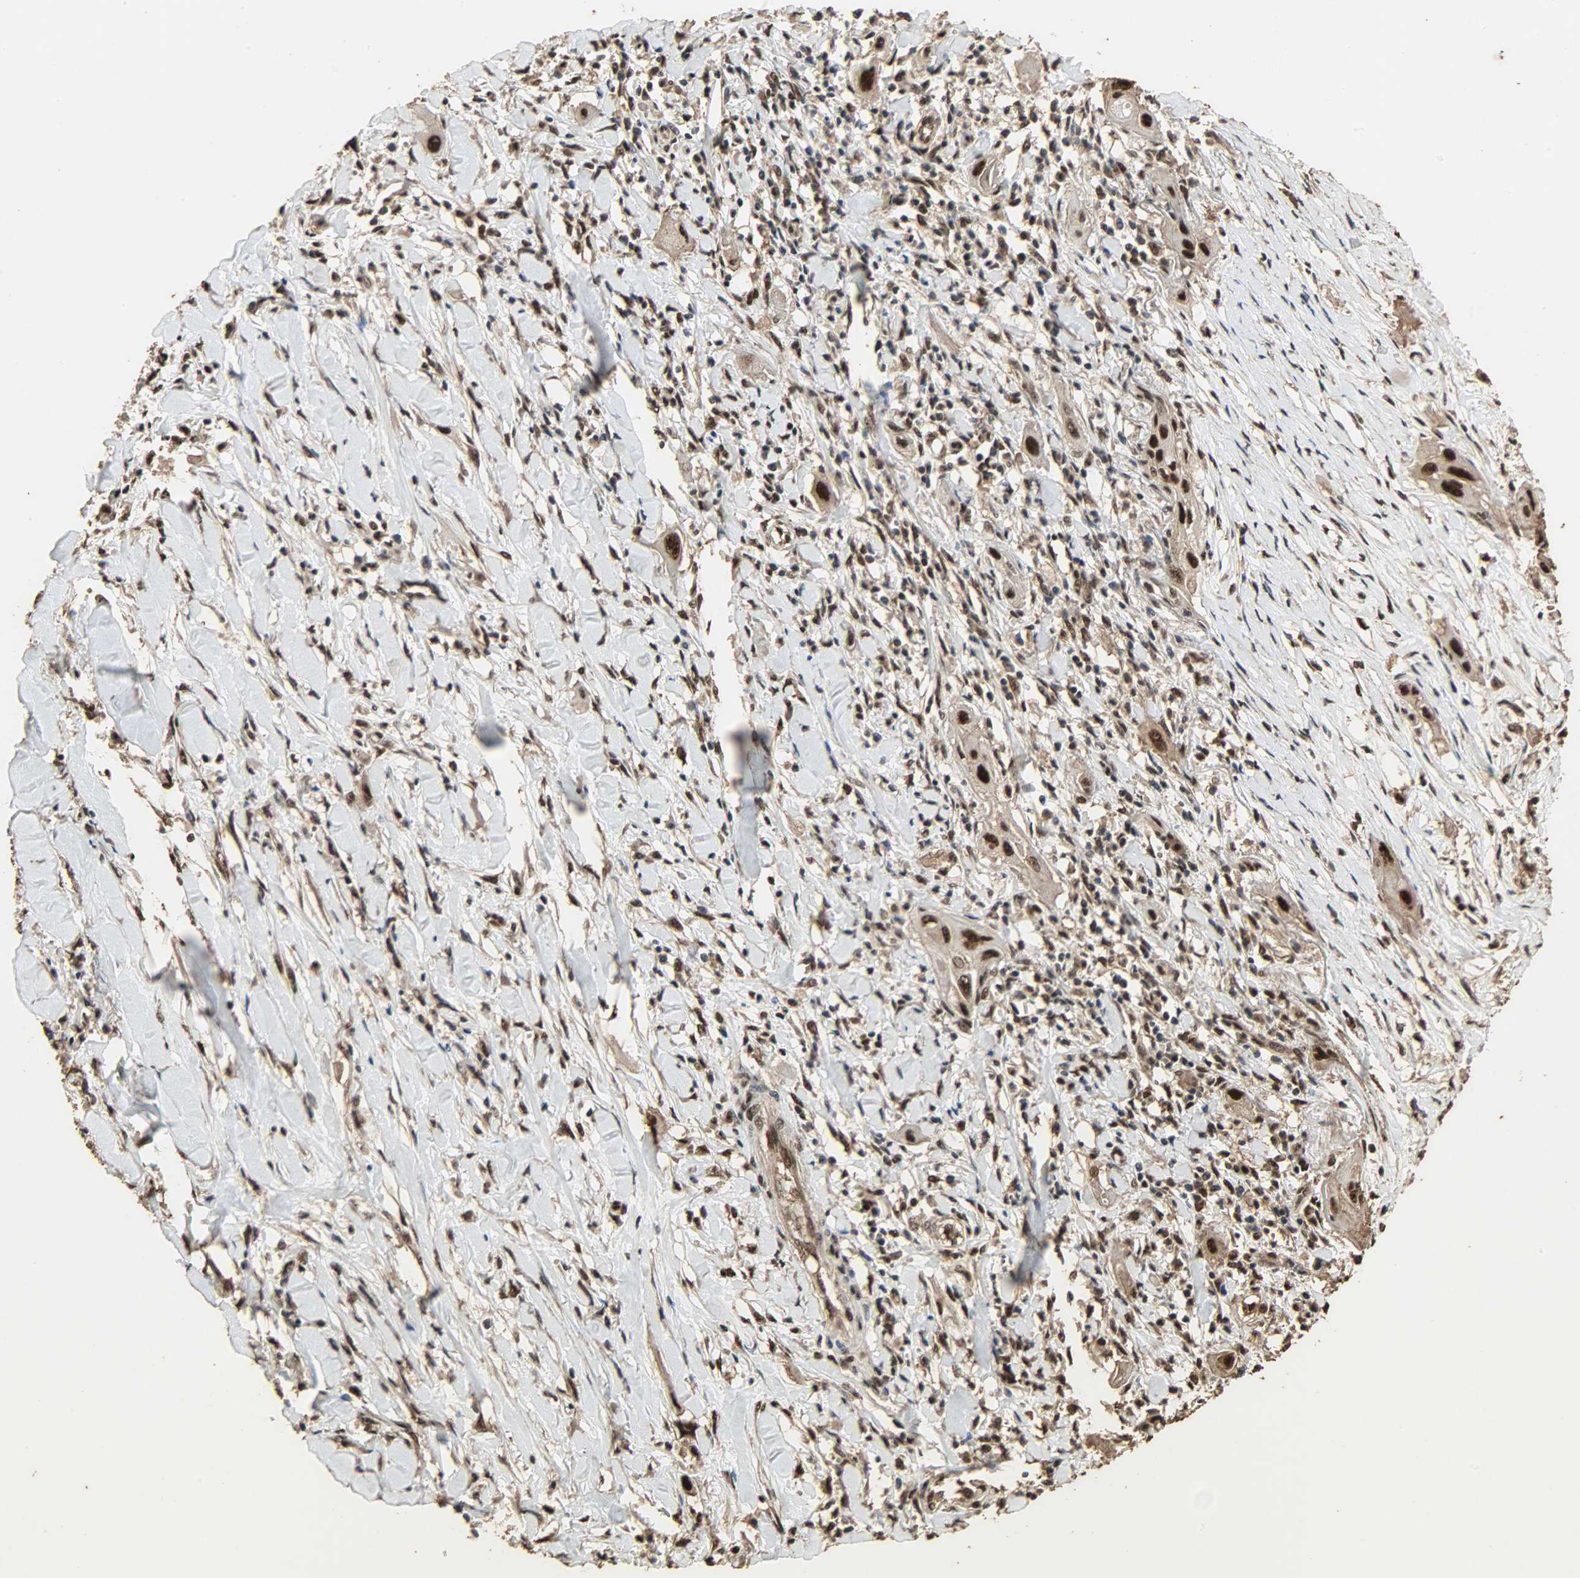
{"staining": {"intensity": "strong", "quantity": ">75%", "location": "cytoplasmic/membranous,nuclear"}, "tissue": "lung cancer", "cell_type": "Tumor cells", "image_type": "cancer", "snomed": [{"axis": "morphology", "description": "Squamous cell carcinoma, NOS"}, {"axis": "topography", "description": "Lung"}], "caption": "High-magnification brightfield microscopy of squamous cell carcinoma (lung) stained with DAB (3,3'-diaminobenzidine) (brown) and counterstained with hematoxylin (blue). tumor cells exhibit strong cytoplasmic/membranous and nuclear positivity is appreciated in about>75% of cells.", "gene": "CCNT2", "patient": {"sex": "female", "age": 47}}